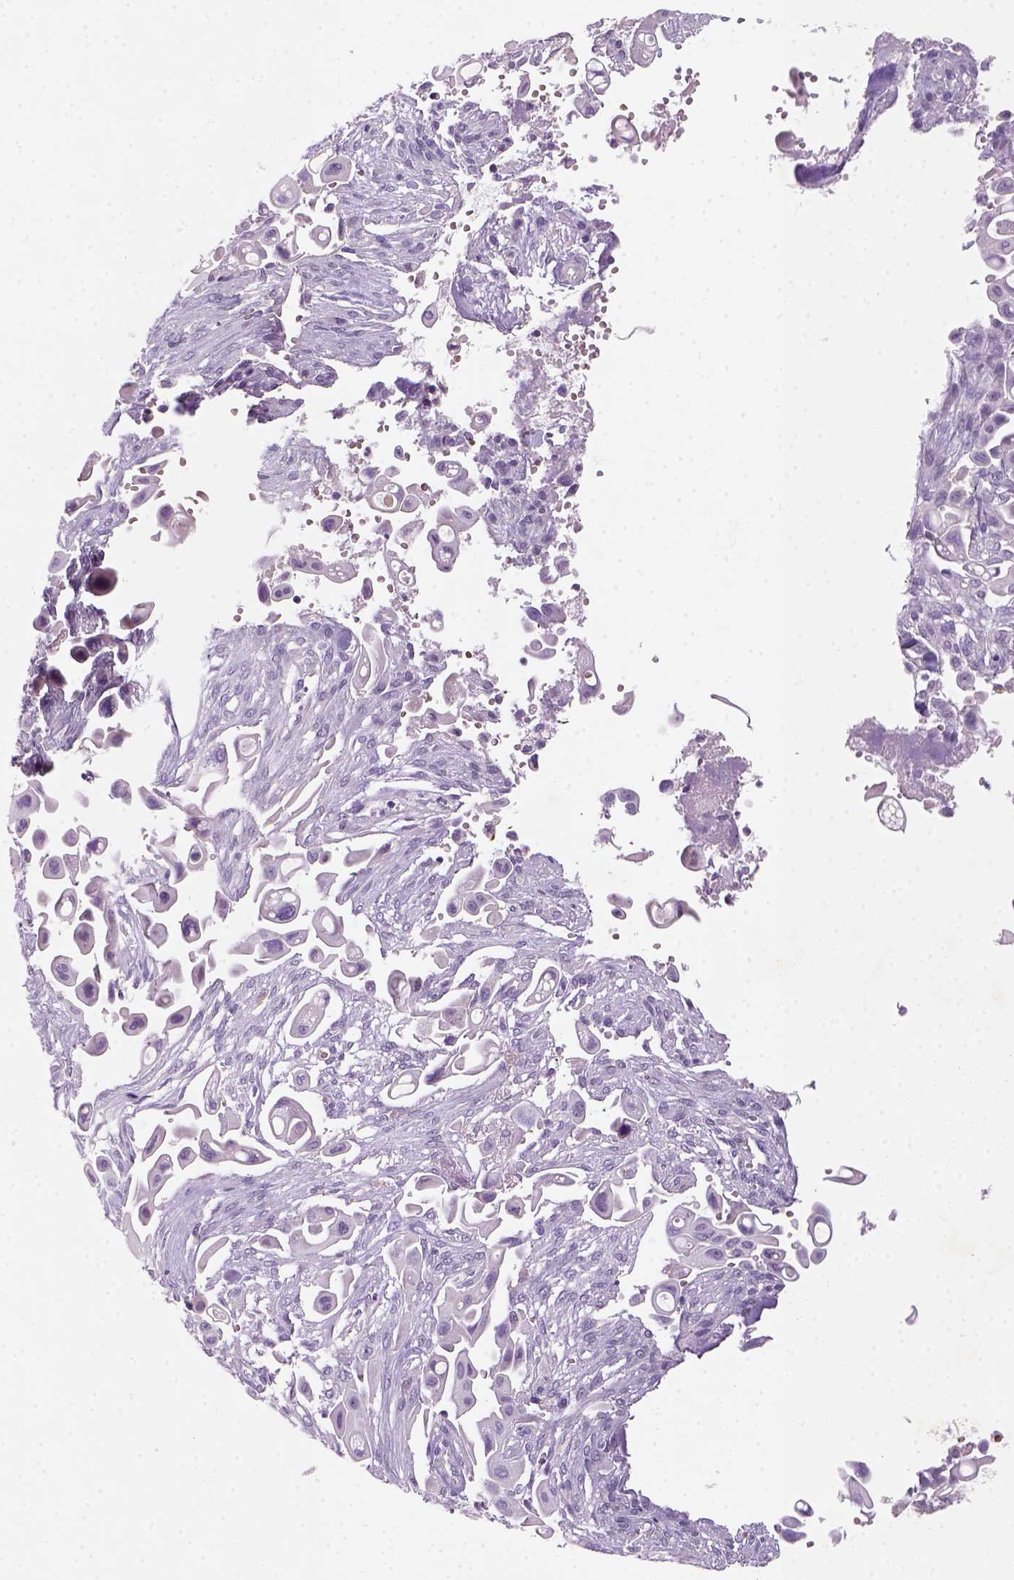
{"staining": {"intensity": "negative", "quantity": "none", "location": "none"}, "tissue": "pancreatic cancer", "cell_type": "Tumor cells", "image_type": "cancer", "snomed": [{"axis": "morphology", "description": "Adenocarcinoma, NOS"}, {"axis": "topography", "description": "Pancreas"}], "caption": "A high-resolution micrograph shows IHC staining of pancreatic cancer, which reveals no significant expression in tumor cells.", "gene": "ZMAT4", "patient": {"sex": "male", "age": 50}}